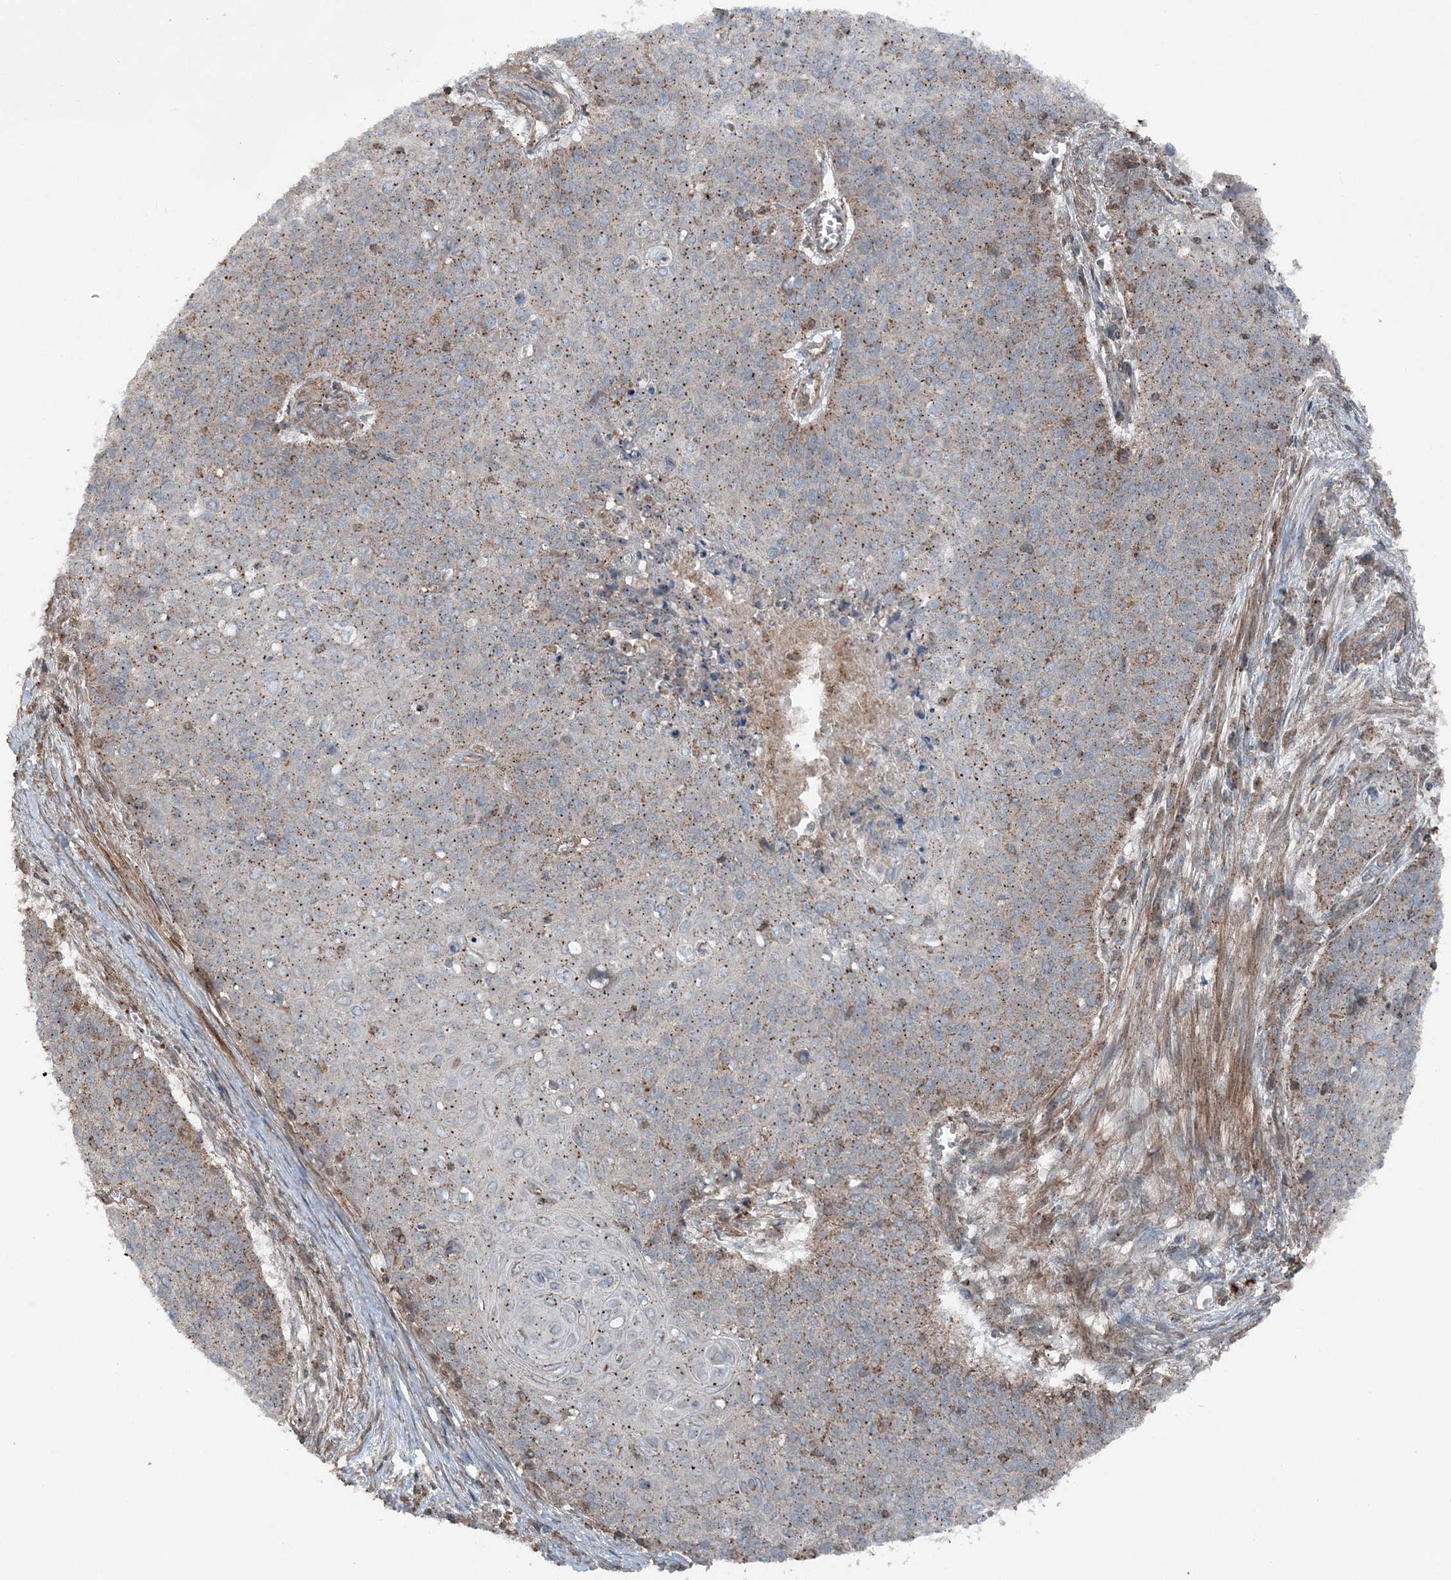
{"staining": {"intensity": "weak", "quantity": ">75%", "location": "cytoplasmic/membranous"}, "tissue": "cervical cancer", "cell_type": "Tumor cells", "image_type": "cancer", "snomed": [{"axis": "morphology", "description": "Squamous cell carcinoma, NOS"}, {"axis": "topography", "description": "Cervix"}], "caption": "Protein staining shows weak cytoplasmic/membranous staining in approximately >75% of tumor cells in cervical cancer (squamous cell carcinoma).", "gene": "KY", "patient": {"sex": "female", "age": 39}}